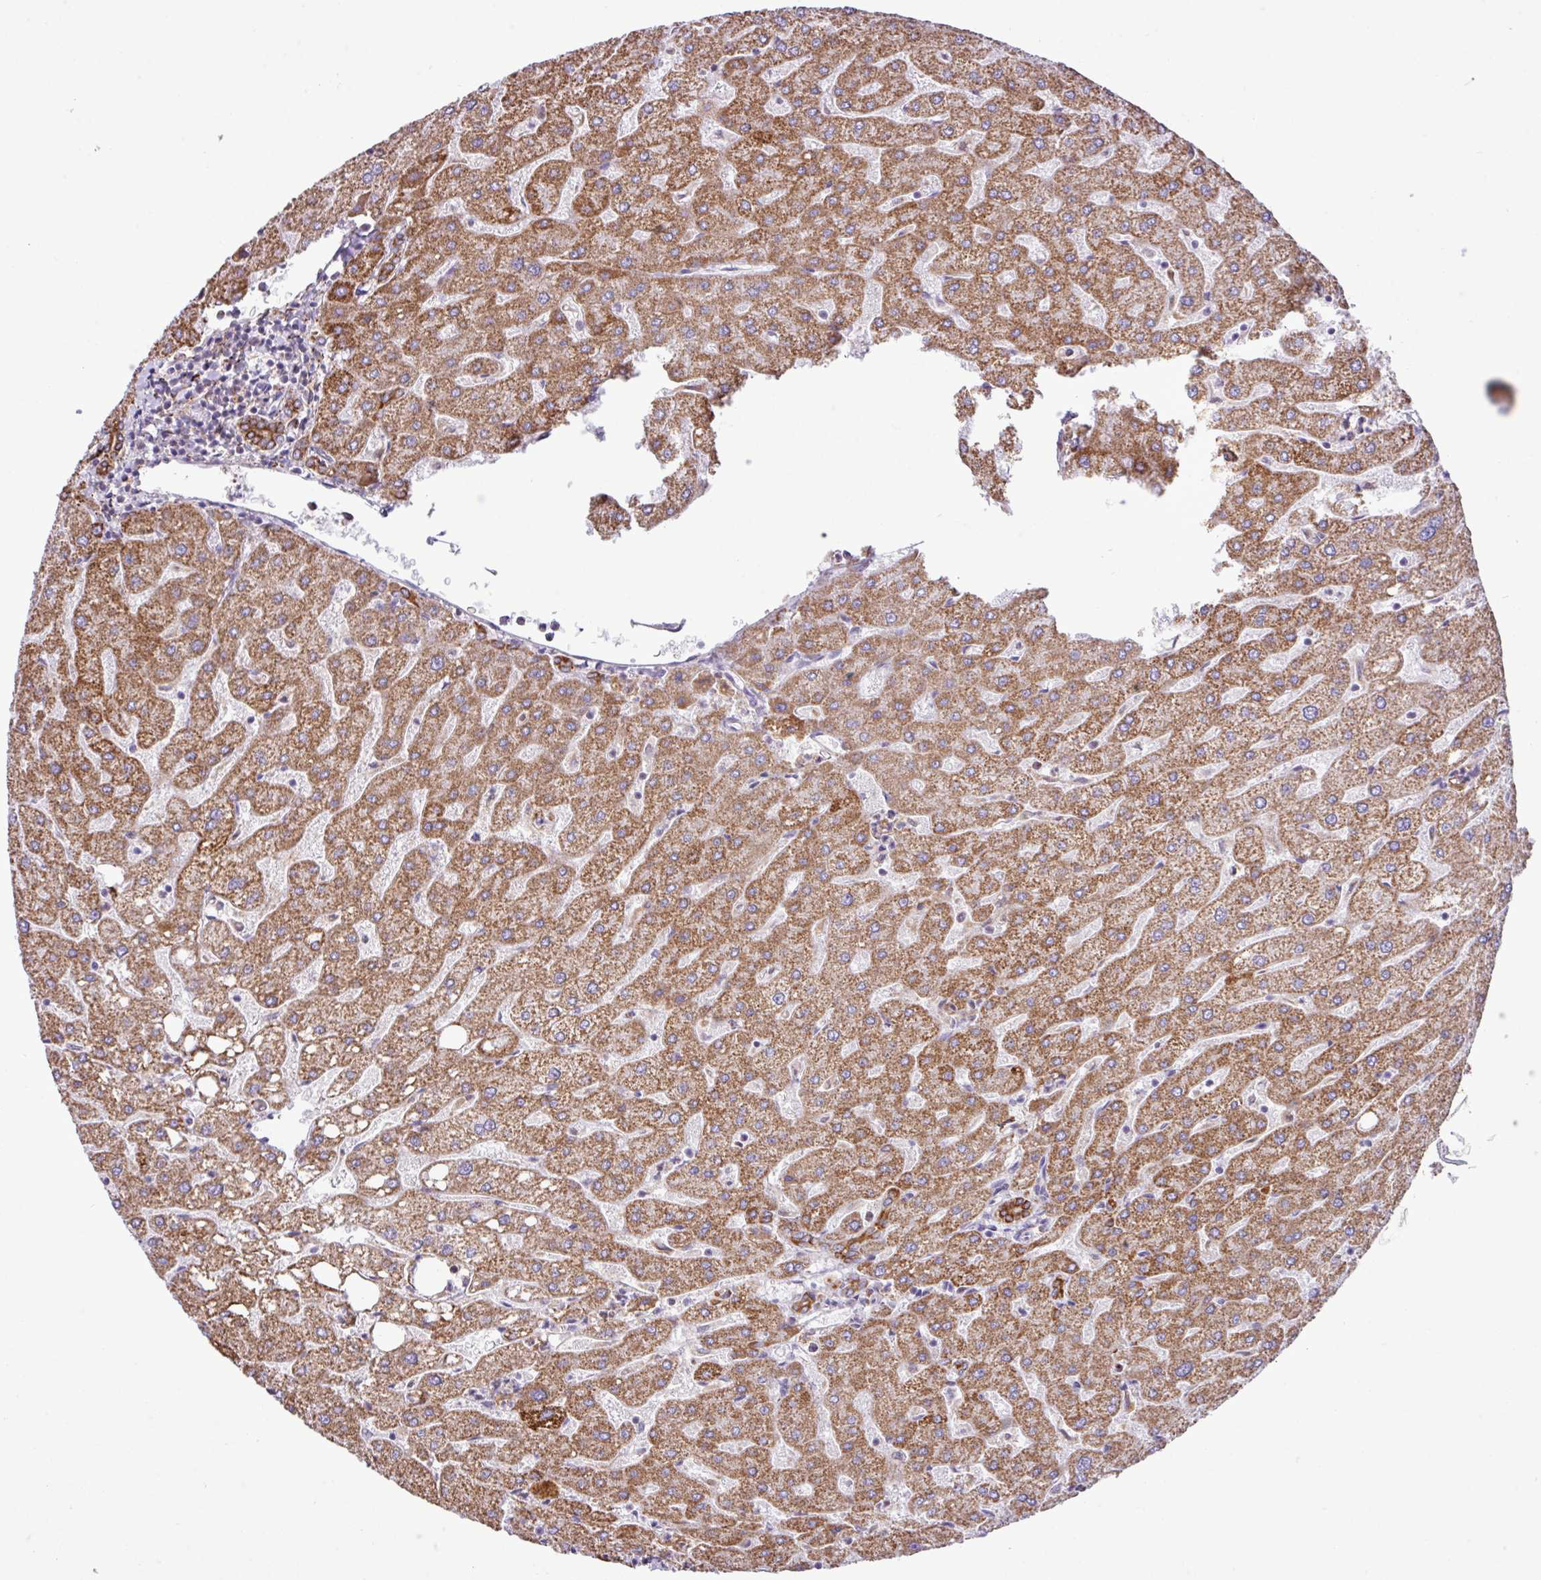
{"staining": {"intensity": "strong", "quantity": ">75%", "location": "cytoplasmic/membranous"}, "tissue": "liver", "cell_type": "Cholangiocytes", "image_type": "normal", "snomed": [{"axis": "morphology", "description": "Normal tissue, NOS"}, {"axis": "topography", "description": "Liver"}], "caption": "Unremarkable liver was stained to show a protein in brown. There is high levels of strong cytoplasmic/membranous expression in about >75% of cholangiocytes. (DAB = brown stain, brightfield microscopy at high magnification).", "gene": "SGPP1", "patient": {"sex": "male", "age": 67}}